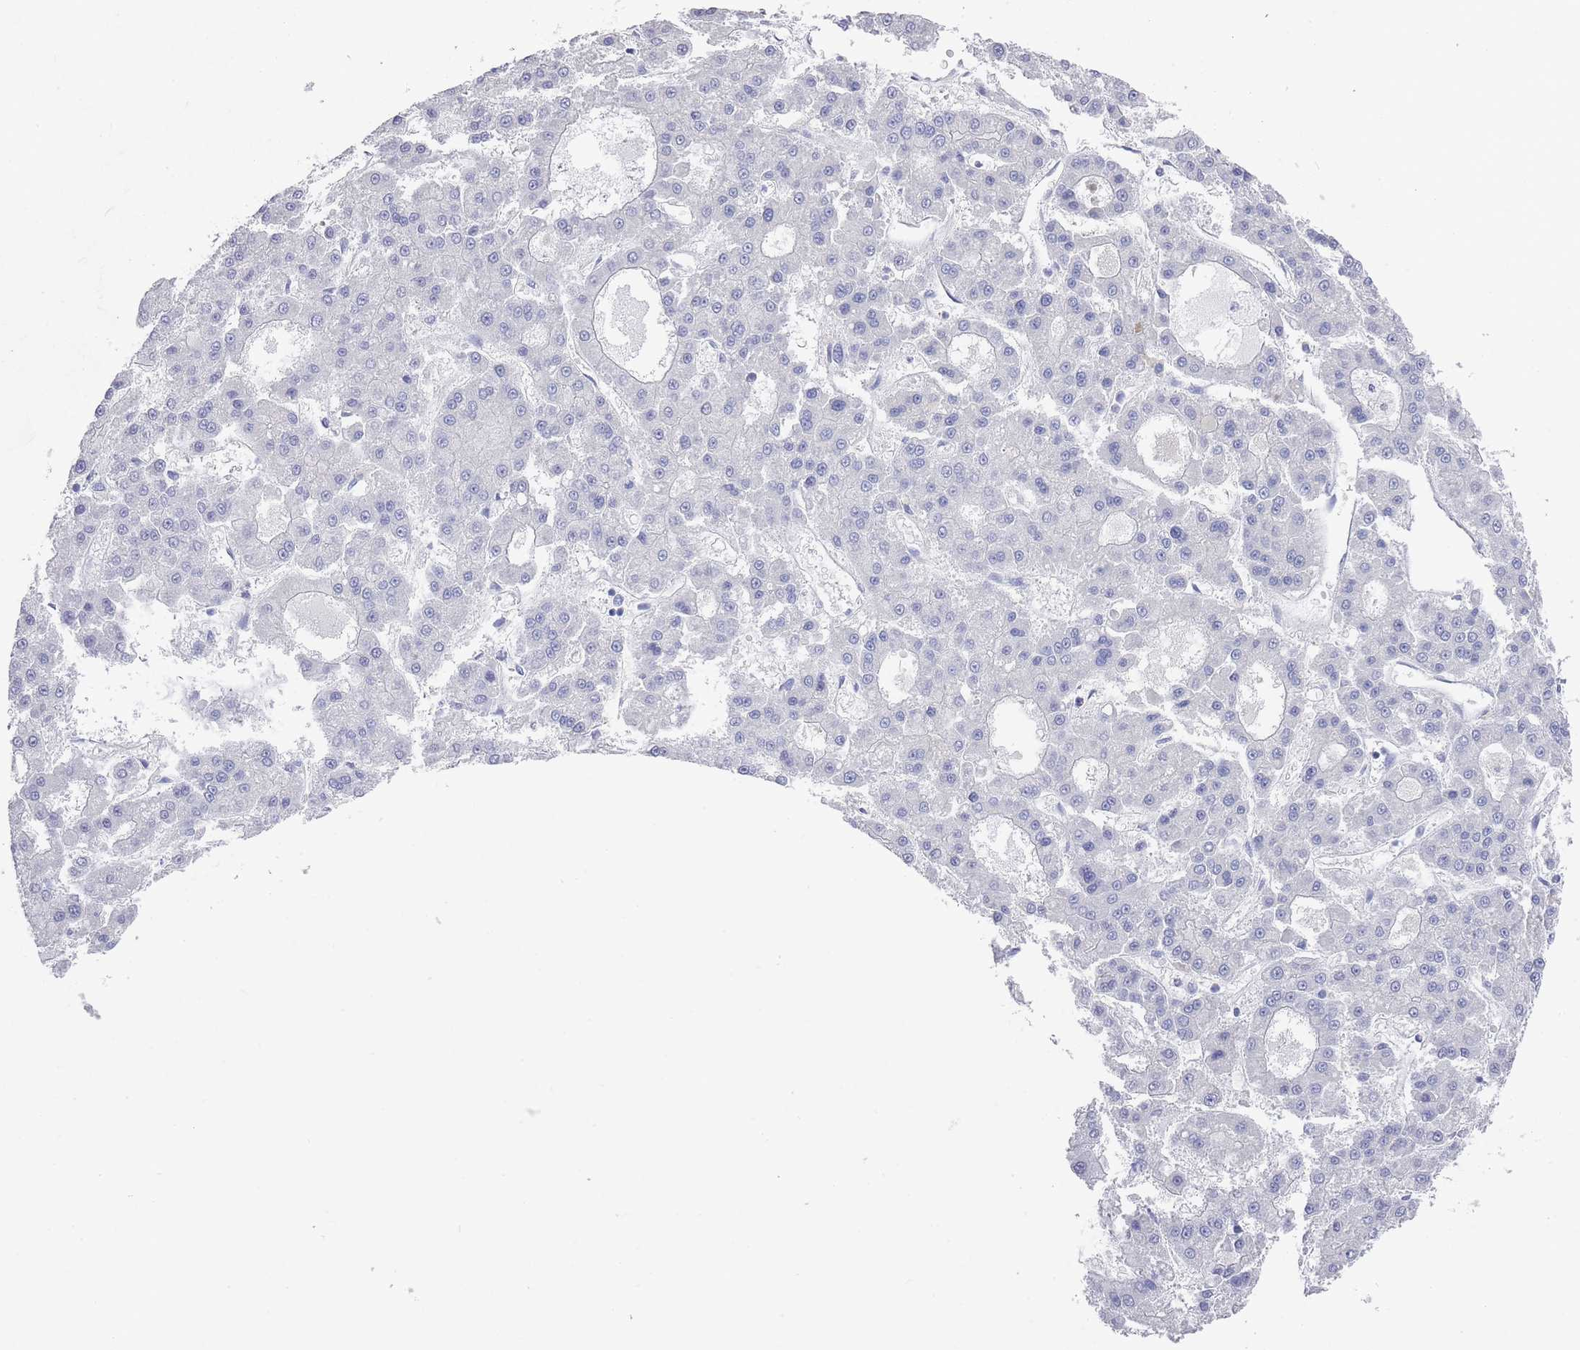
{"staining": {"intensity": "negative", "quantity": "none", "location": "none"}, "tissue": "liver cancer", "cell_type": "Tumor cells", "image_type": "cancer", "snomed": [{"axis": "morphology", "description": "Carcinoma, Hepatocellular, NOS"}, {"axis": "topography", "description": "Liver"}], "caption": "An immunohistochemistry histopathology image of liver hepatocellular carcinoma is shown. There is no staining in tumor cells of liver hepatocellular carcinoma.", "gene": "RAB2B", "patient": {"sex": "male", "age": 70}}